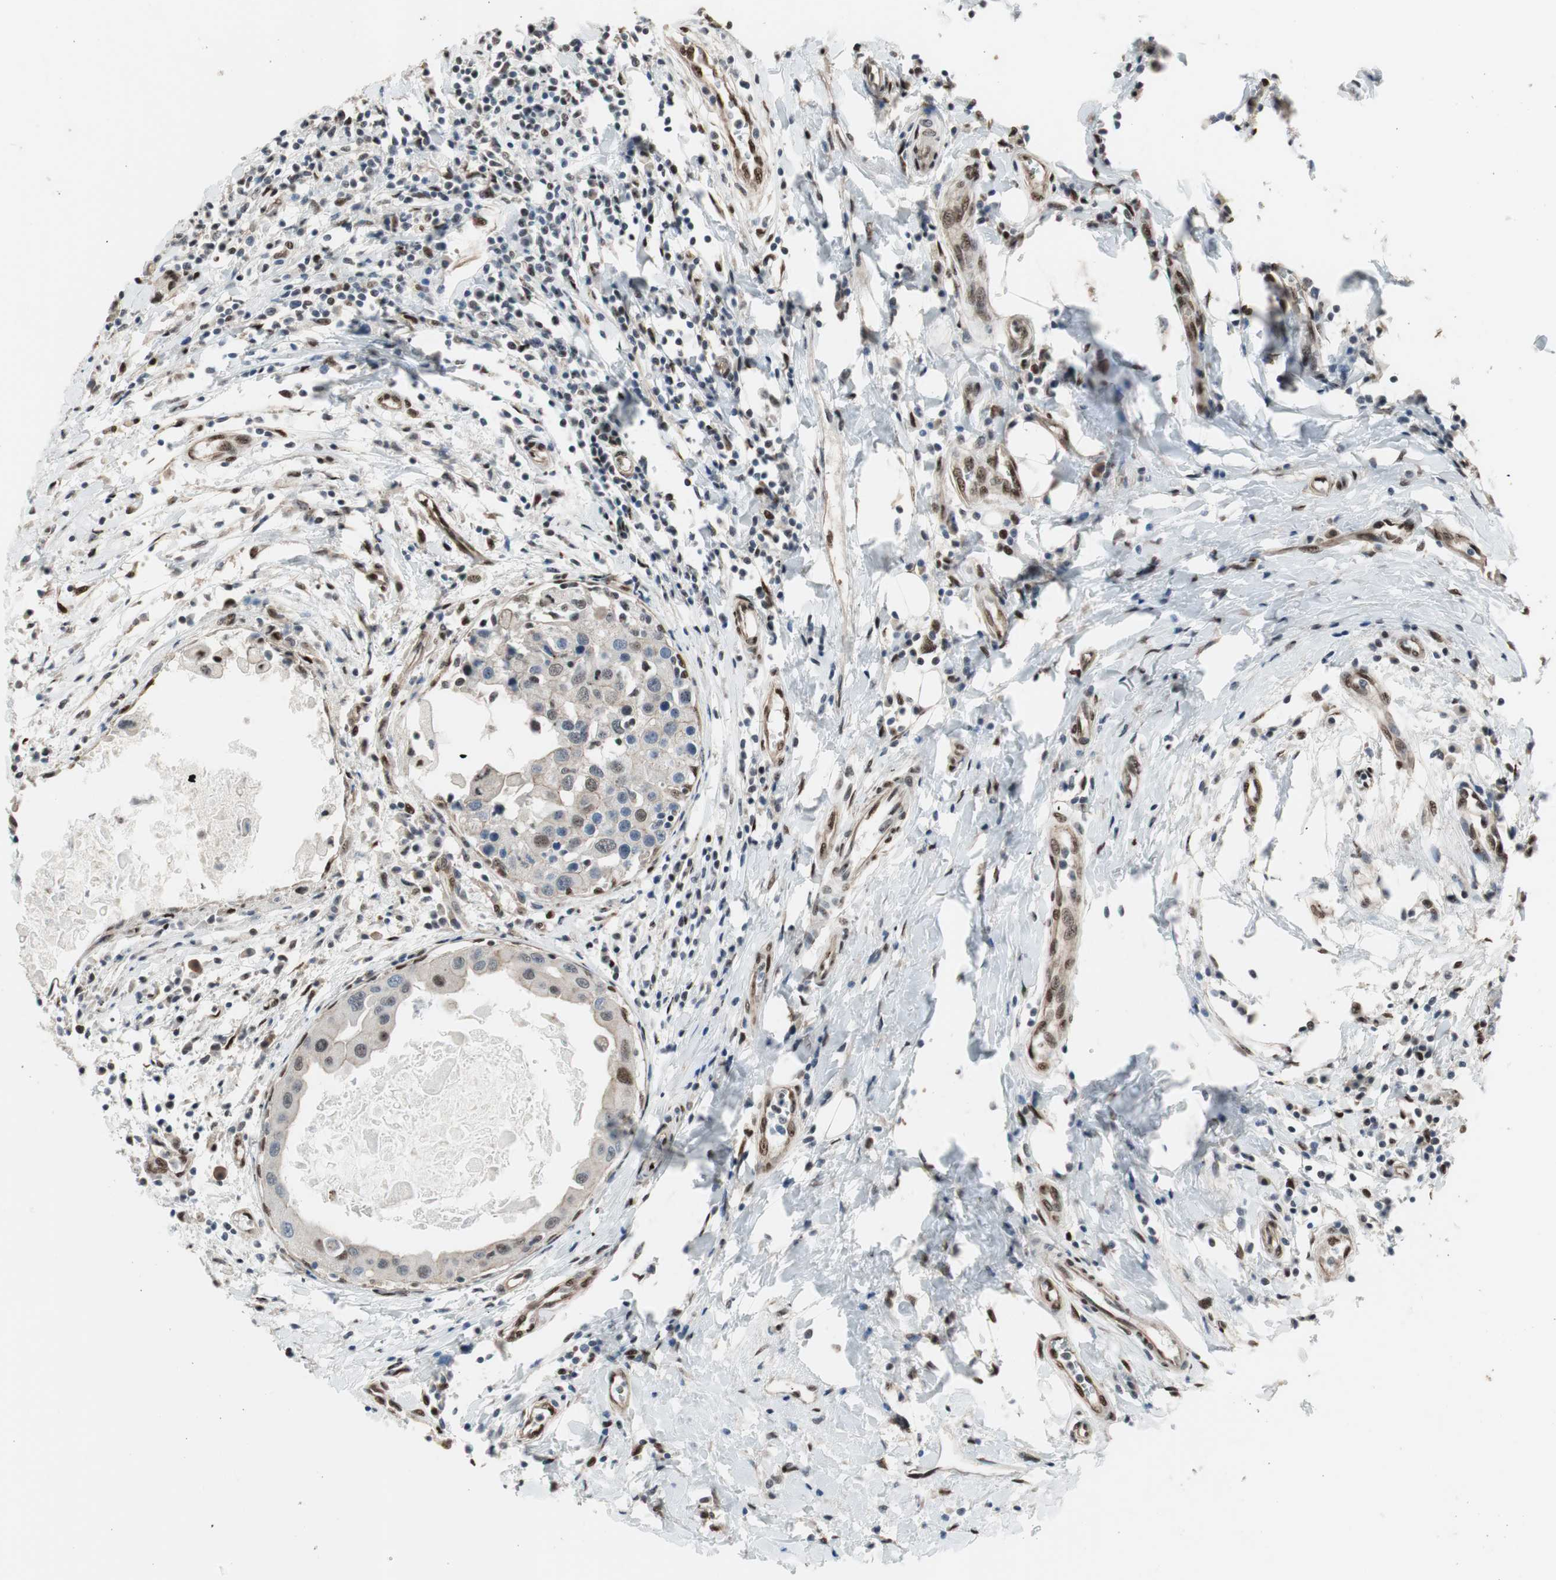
{"staining": {"intensity": "weak", "quantity": "<25%", "location": "cytoplasmic/membranous,nuclear"}, "tissue": "breast cancer", "cell_type": "Tumor cells", "image_type": "cancer", "snomed": [{"axis": "morphology", "description": "Duct carcinoma"}, {"axis": "topography", "description": "Breast"}], "caption": "High power microscopy micrograph of an IHC photomicrograph of breast cancer (intraductal carcinoma), revealing no significant positivity in tumor cells.", "gene": "PML", "patient": {"sex": "female", "age": 27}}